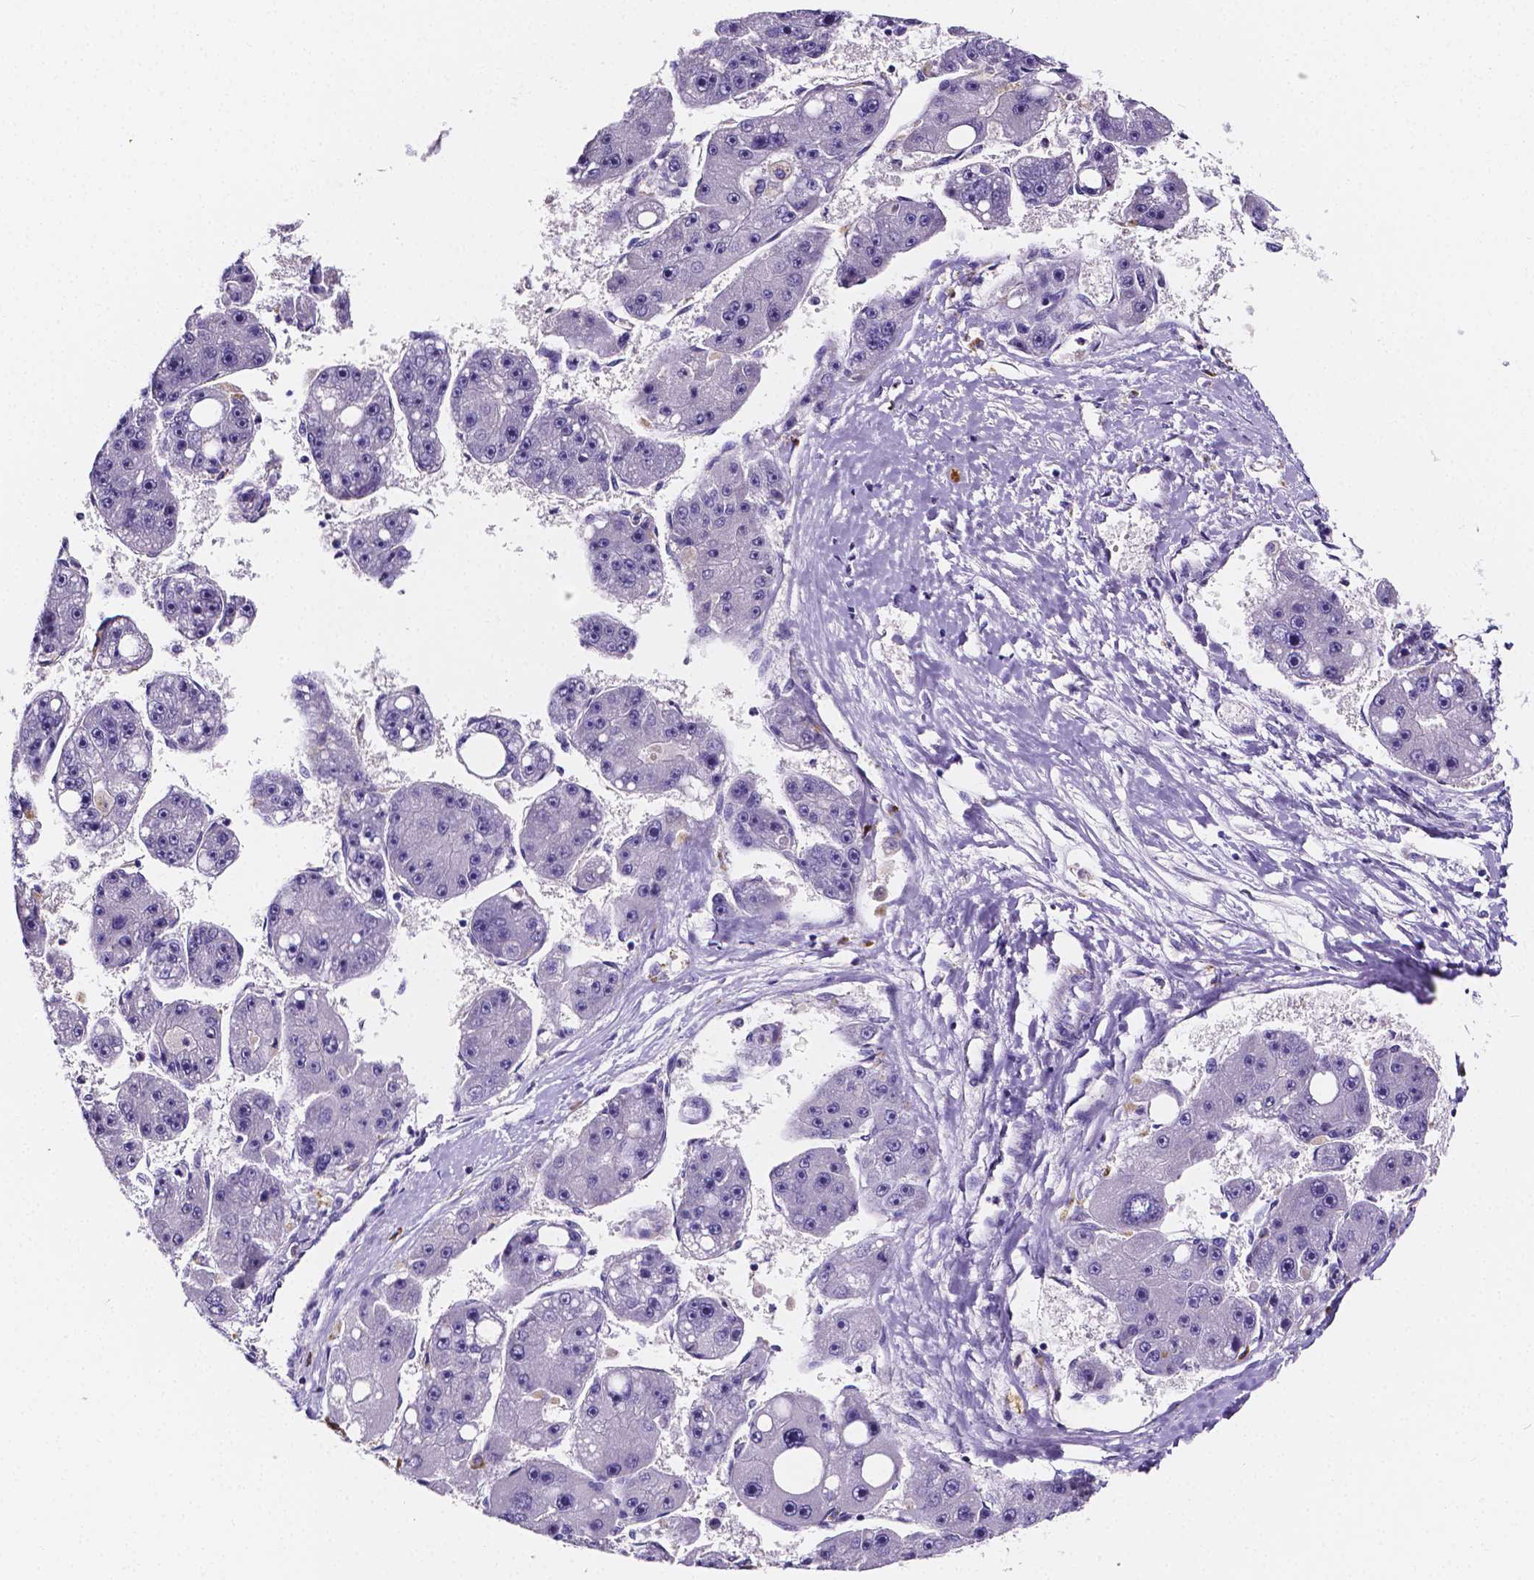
{"staining": {"intensity": "negative", "quantity": "none", "location": "none"}, "tissue": "liver cancer", "cell_type": "Tumor cells", "image_type": "cancer", "snomed": [{"axis": "morphology", "description": "Carcinoma, Hepatocellular, NOS"}, {"axis": "topography", "description": "Liver"}], "caption": "Tumor cells show no significant positivity in liver hepatocellular carcinoma.", "gene": "NRGN", "patient": {"sex": "female", "age": 61}}